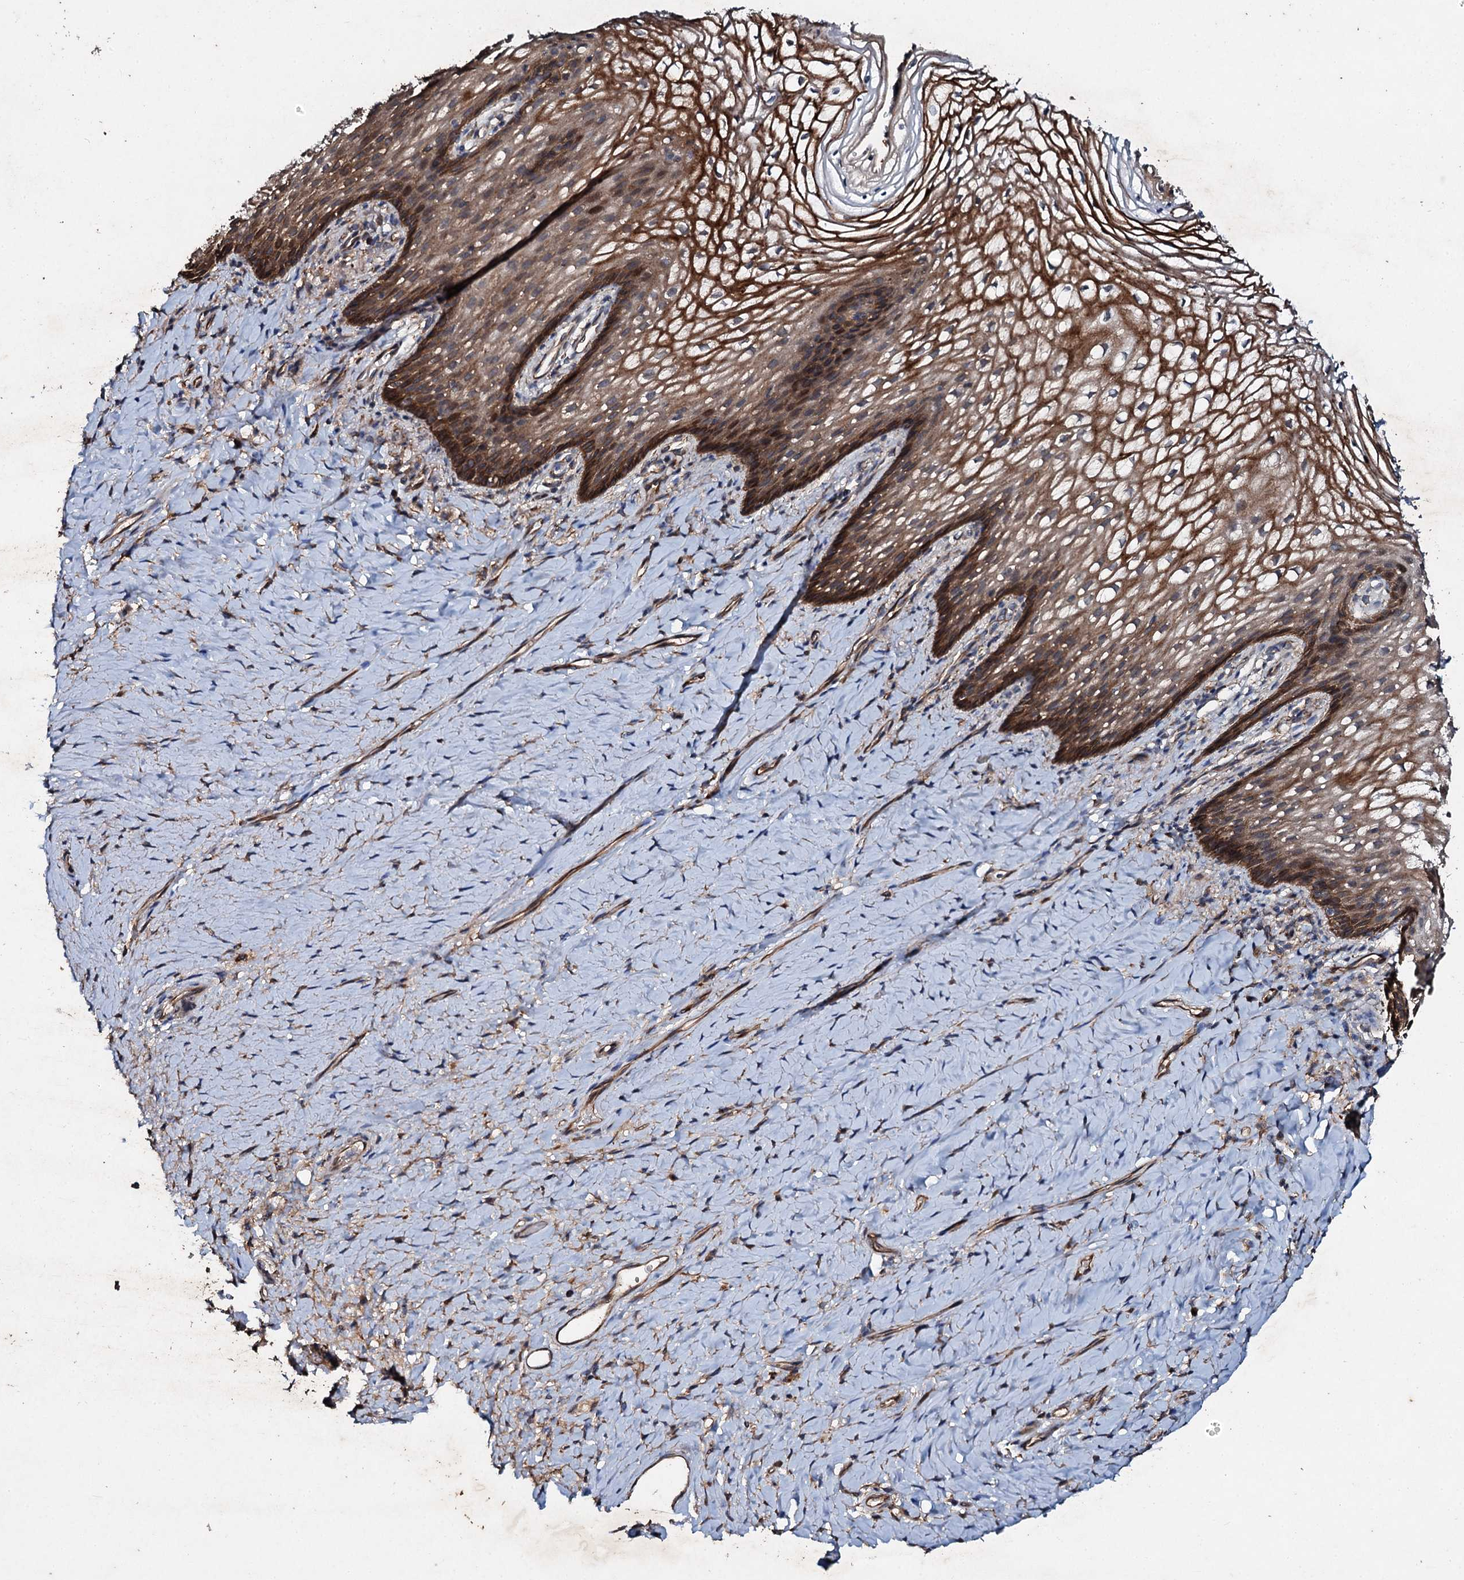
{"staining": {"intensity": "strong", "quantity": "<25%", "location": "cytoplasmic/membranous"}, "tissue": "vagina", "cell_type": "Squamous epithelial cells", "image_type": "normal", "snomed": [{"axis": "morphology", "description": "Normal tissue, NOS"}, {"axis": "topography", "description": "Vagina"}], "caption": "Benign vagina was stained to show a protein in brown. There is medium levels of strong cytoplasmic/membranous positivity in approximately <25% of squamous epithelial cells.", "gene": "ADAMTS10", "patient": {"sex": "female", "age": 60}}